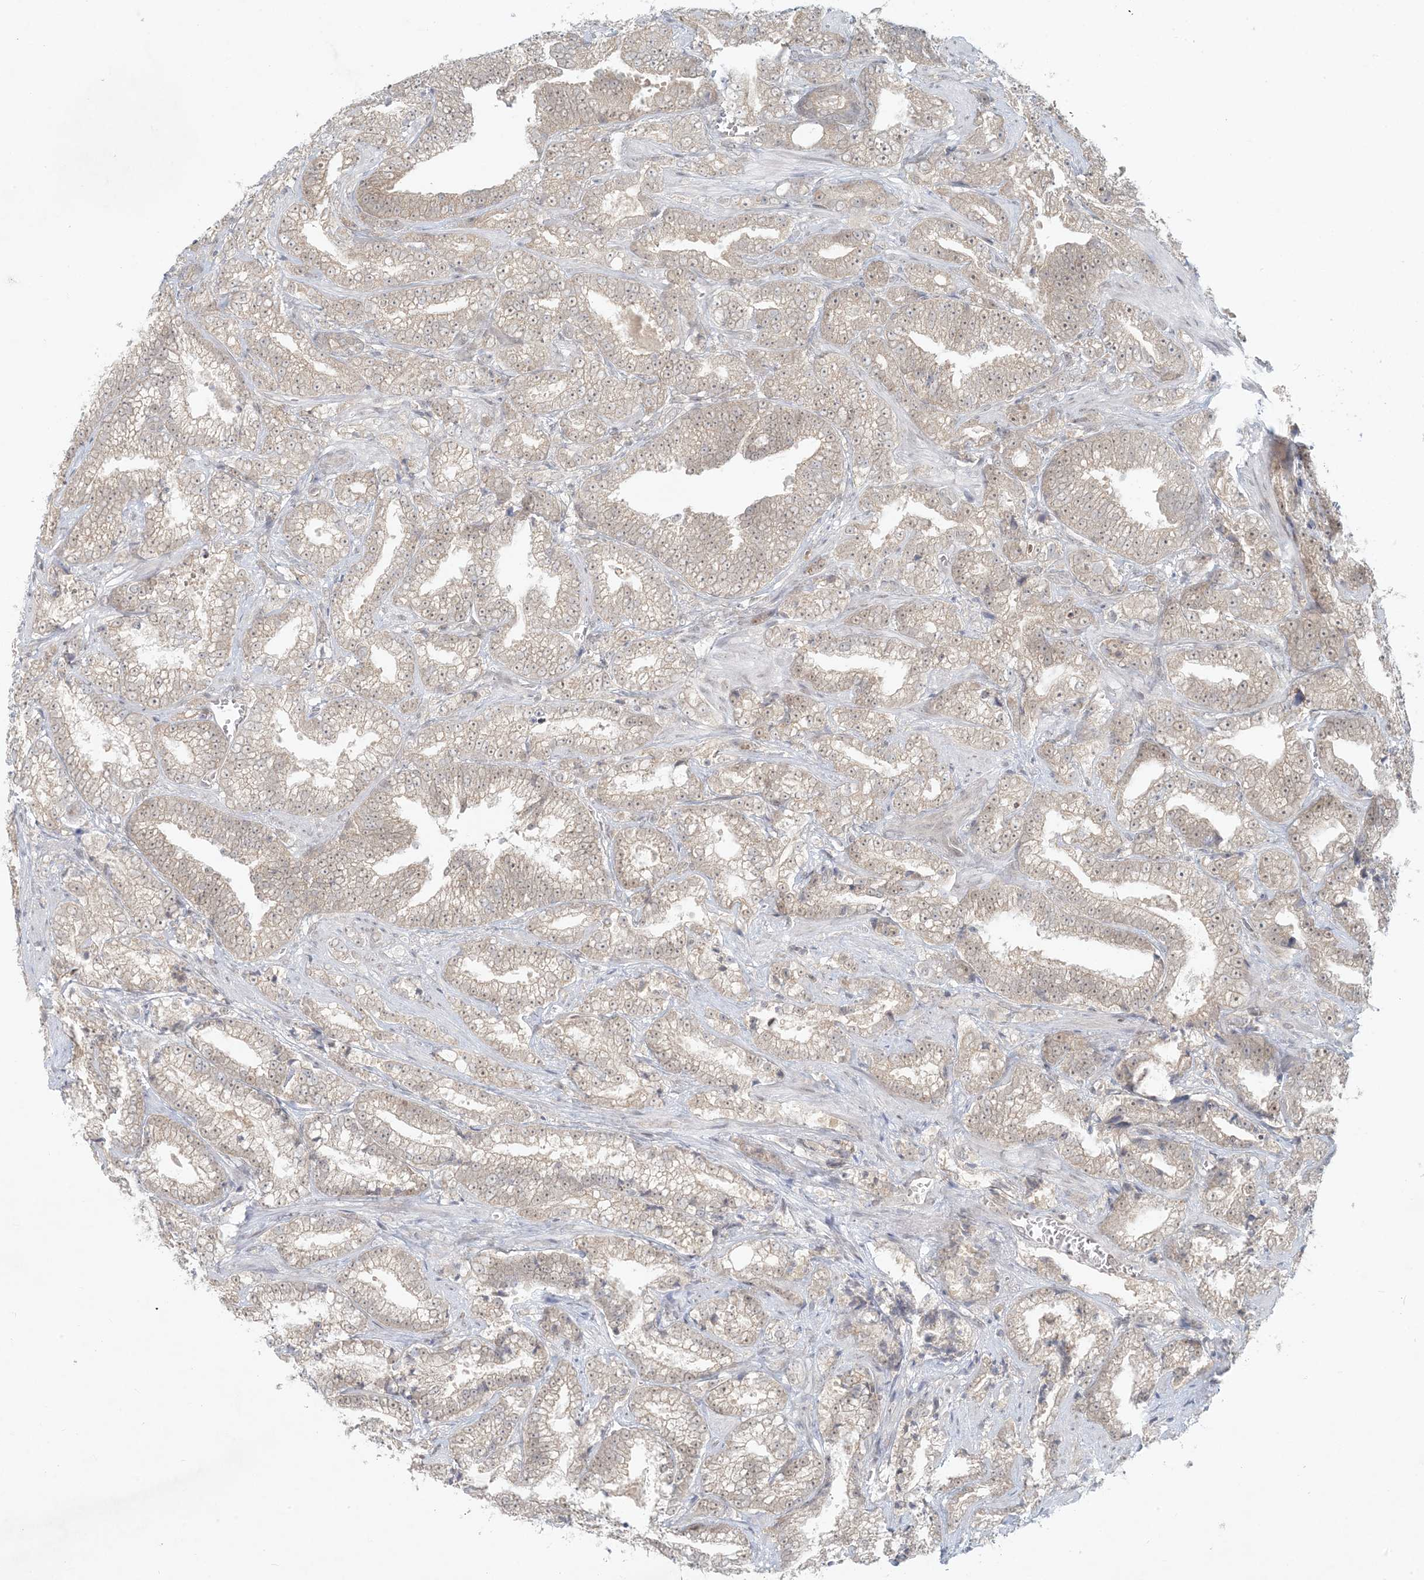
{"staining": {"intensity": "weak", "quantity": ">75%", "location": "cytoplasmic/membranous"}, "tissue": "prostate cancer", "cell_type": "Tumor cells", "image_type": "cancer", "snomed": [{"axis": "morphology", "description": "Adenocarcinoma, High grade"}, {"axis": "topography", "description": "Prostate and seminal vesicle, NOS"}], "caption": "Tumor cells display low levels of weak cytoplasmic/membranous staining in approximately >75% of cells in human adenocarcinoma (high-grade) (prostate).", "gene": "OBI1", "patient": {"sex": "male", "age": 67}}